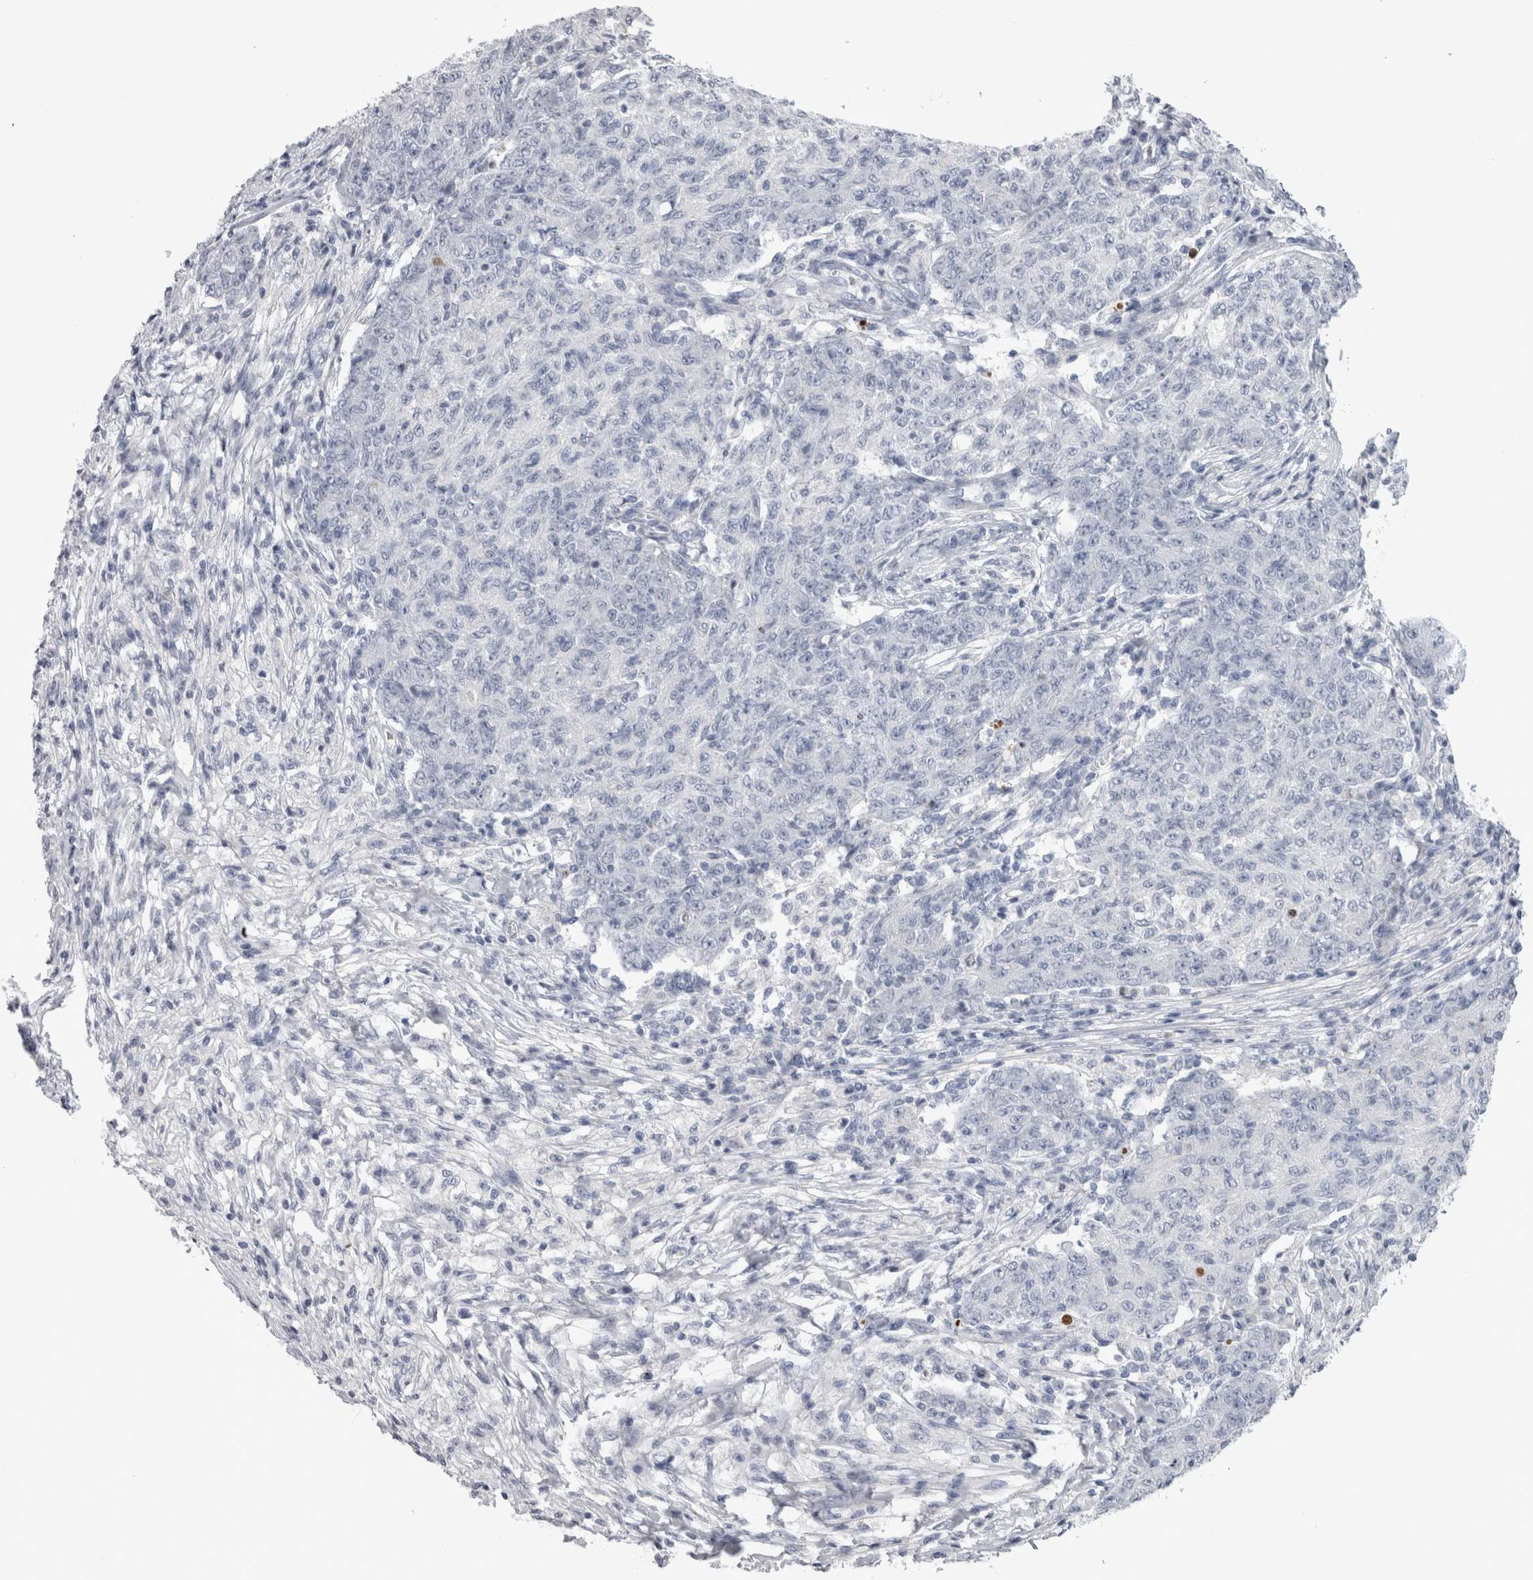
{"staining": {"intensity": "negative", "quantity": "none", "location": "none"}, "tissue": "ovarian cancer", "cell_type": "Tumor cells", "image_type": "cancer", "snomed": [{"axis": "morphology", "description": "Carcinoma, endometroid"}, {"axis": "topography", "description": "Ovary"}], "caption": "An immunohistochemistry (IHC) image of ovarian cancer is shown. There is no staining in tumor cells of ovarian cancer.", "gene": "ADAM2", "patient": {"sex": "female", "age": 42}}